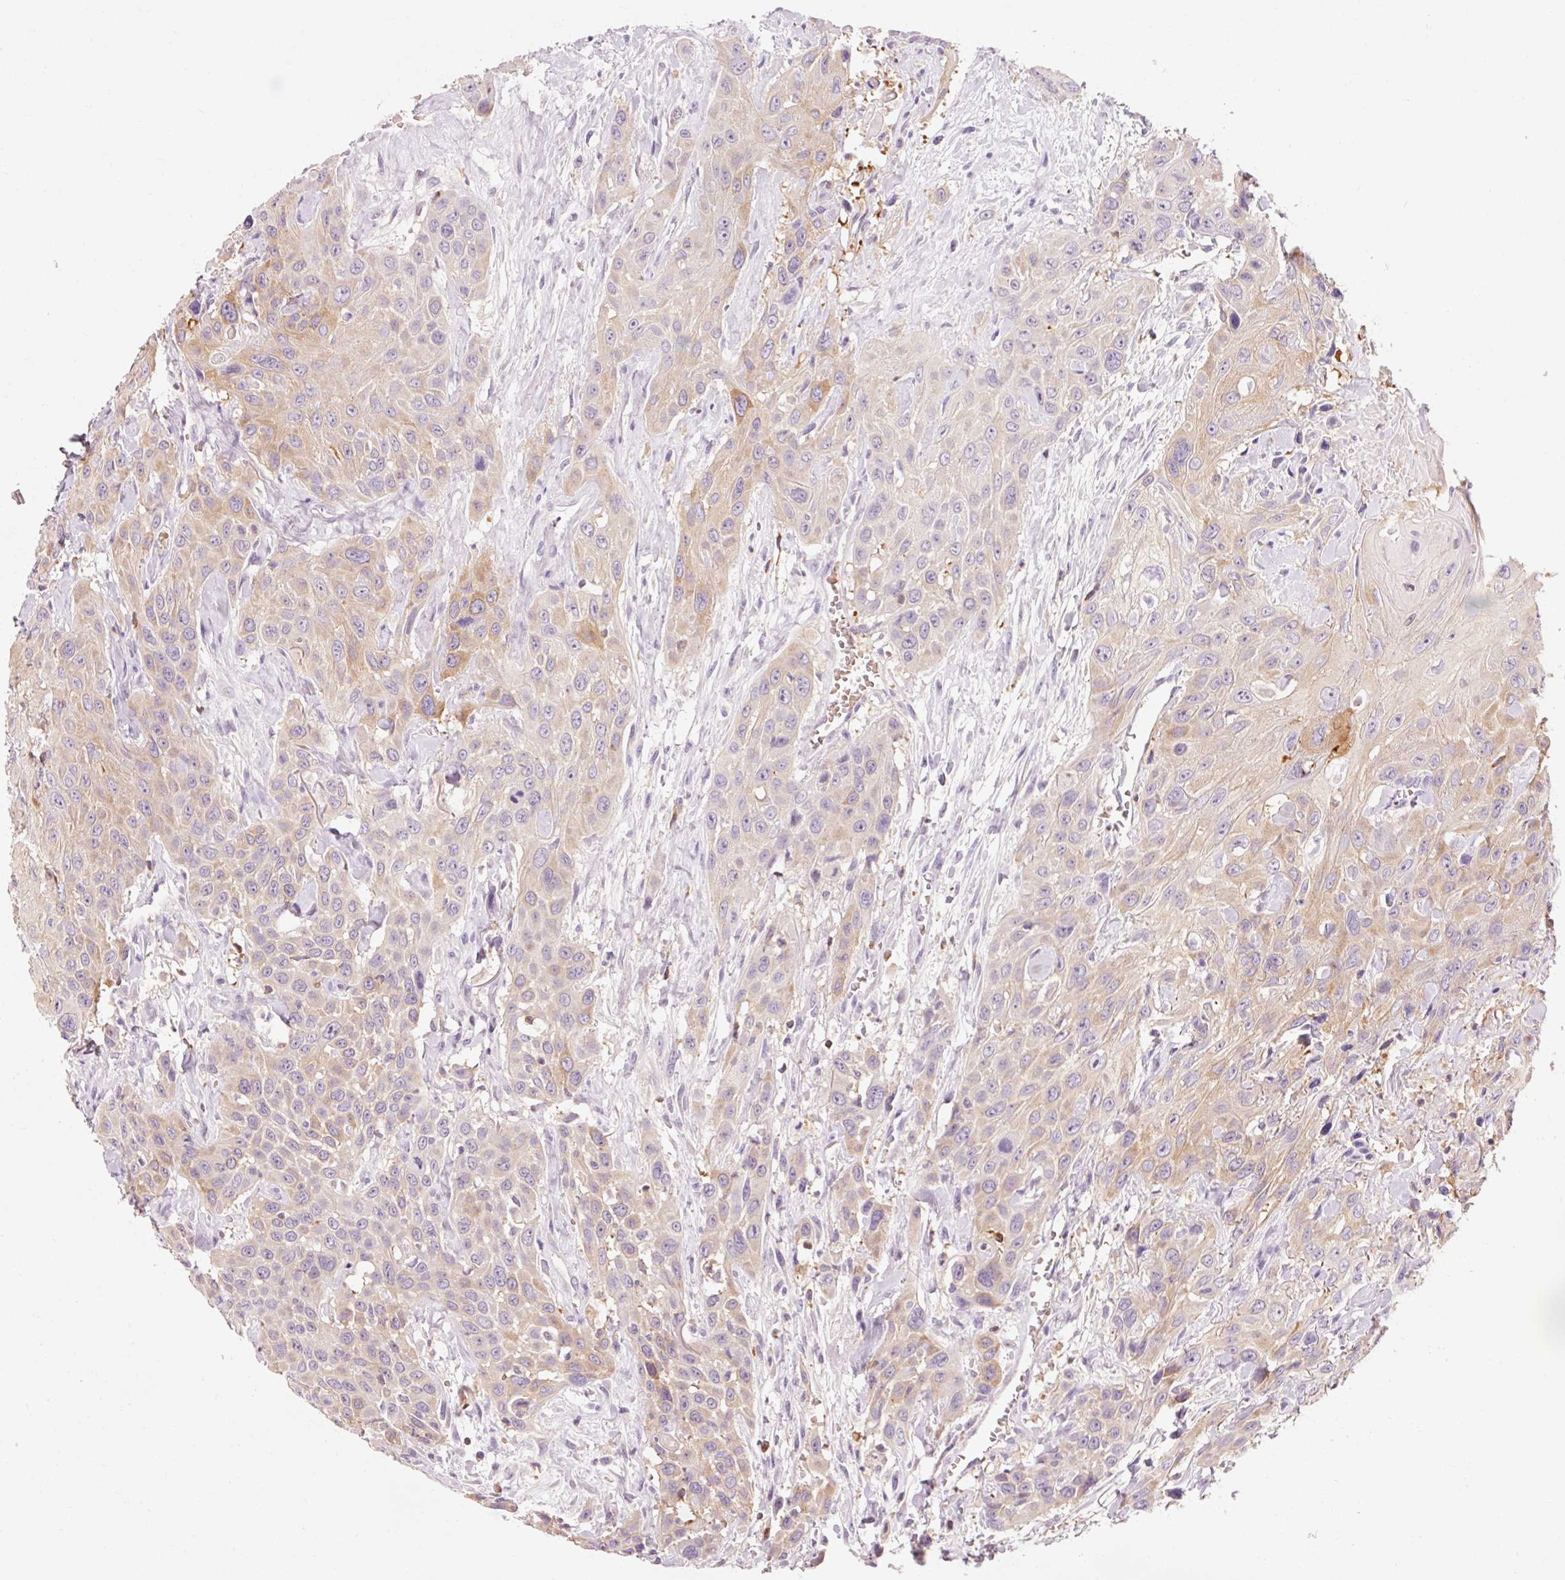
{"staining": {"intensity": "weak", "quantity": "25%-75%", "location": "cytoplasmic/membranous"}, "tissue": "head and neck cancer", "cell_type": "Tumor cells", "image_type": "cancer", "snomed": [{"axis": "morphology", "description": "Squamous cell carcinoma, NOS"}, {"axis": "topography", "description": "Head-Neck"}], "caption": "Immunohistochemical staining of human head and neck squamous cell carcinoma exhibits low levels of weak cytoplasmic/membranous protein expression in about 25%-75% of tumor cells.", "gene": "OR8K1", "patient": {"sex": "male", "age": 81}}